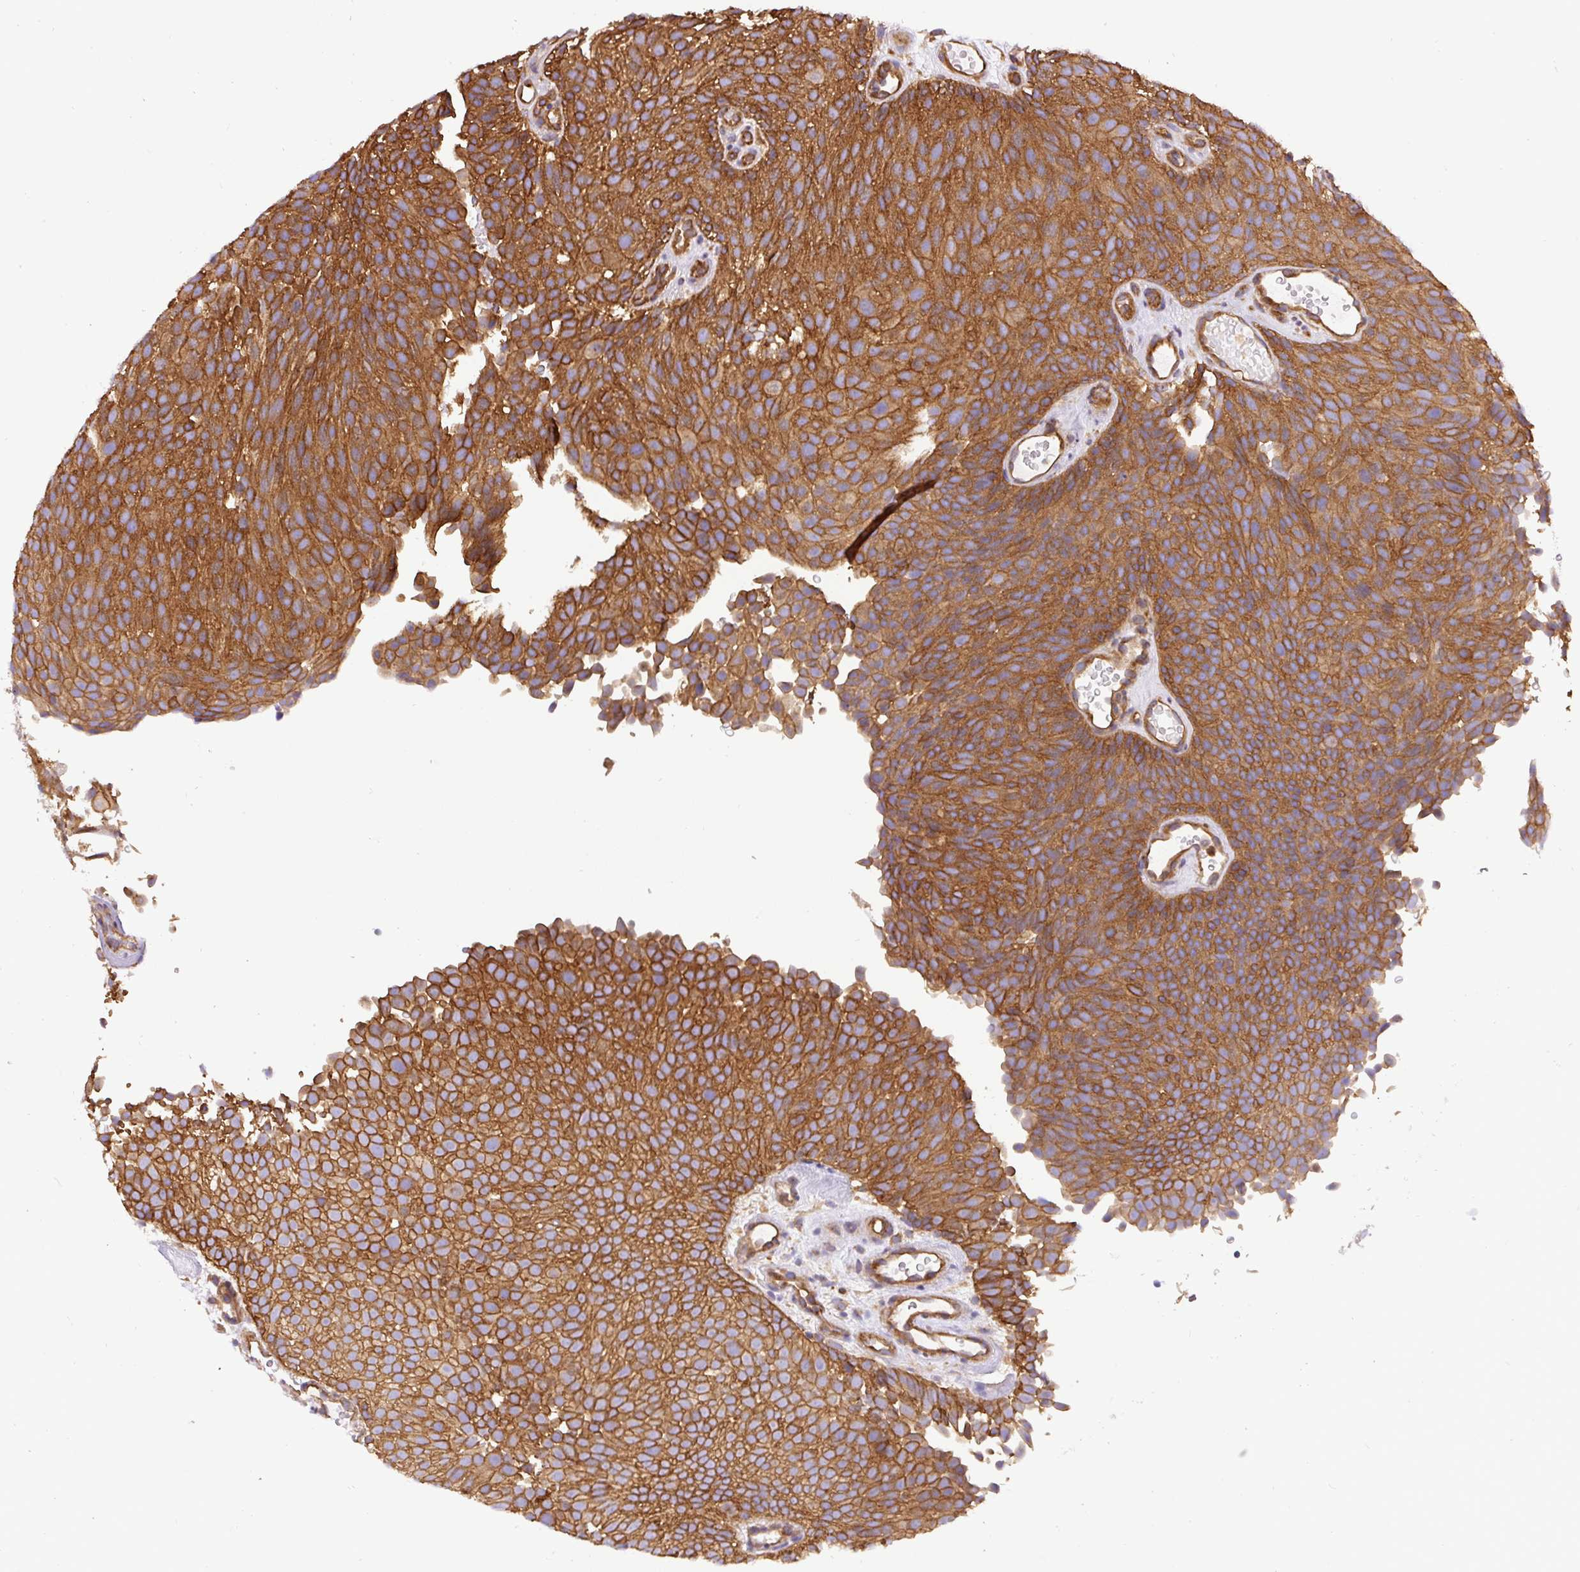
{"staining": {"intensity": "strong", "quantity": ">75%", "location": "cytoplasmic/membranous"}, "tissue": "urothelial cancer", "cell_type": "Tumor cells", "image_type": "cancer", "snomed": [{"axis": "morphology", "description": "Urothelial carcinoma, Low grade"}, {"axis": "topography", "description": "Urinary bladder"}], "caption": "Immunohistochemistry histopathology image of human urothelial carcinoma (low-grade) stained for a protein (brown), which exhibits high levels of strong cytoplasmic/membranous positivity in about >75% of tumor cells.", "gene": "DCTN1", "patient": {"sex": "male", "age": 78}}